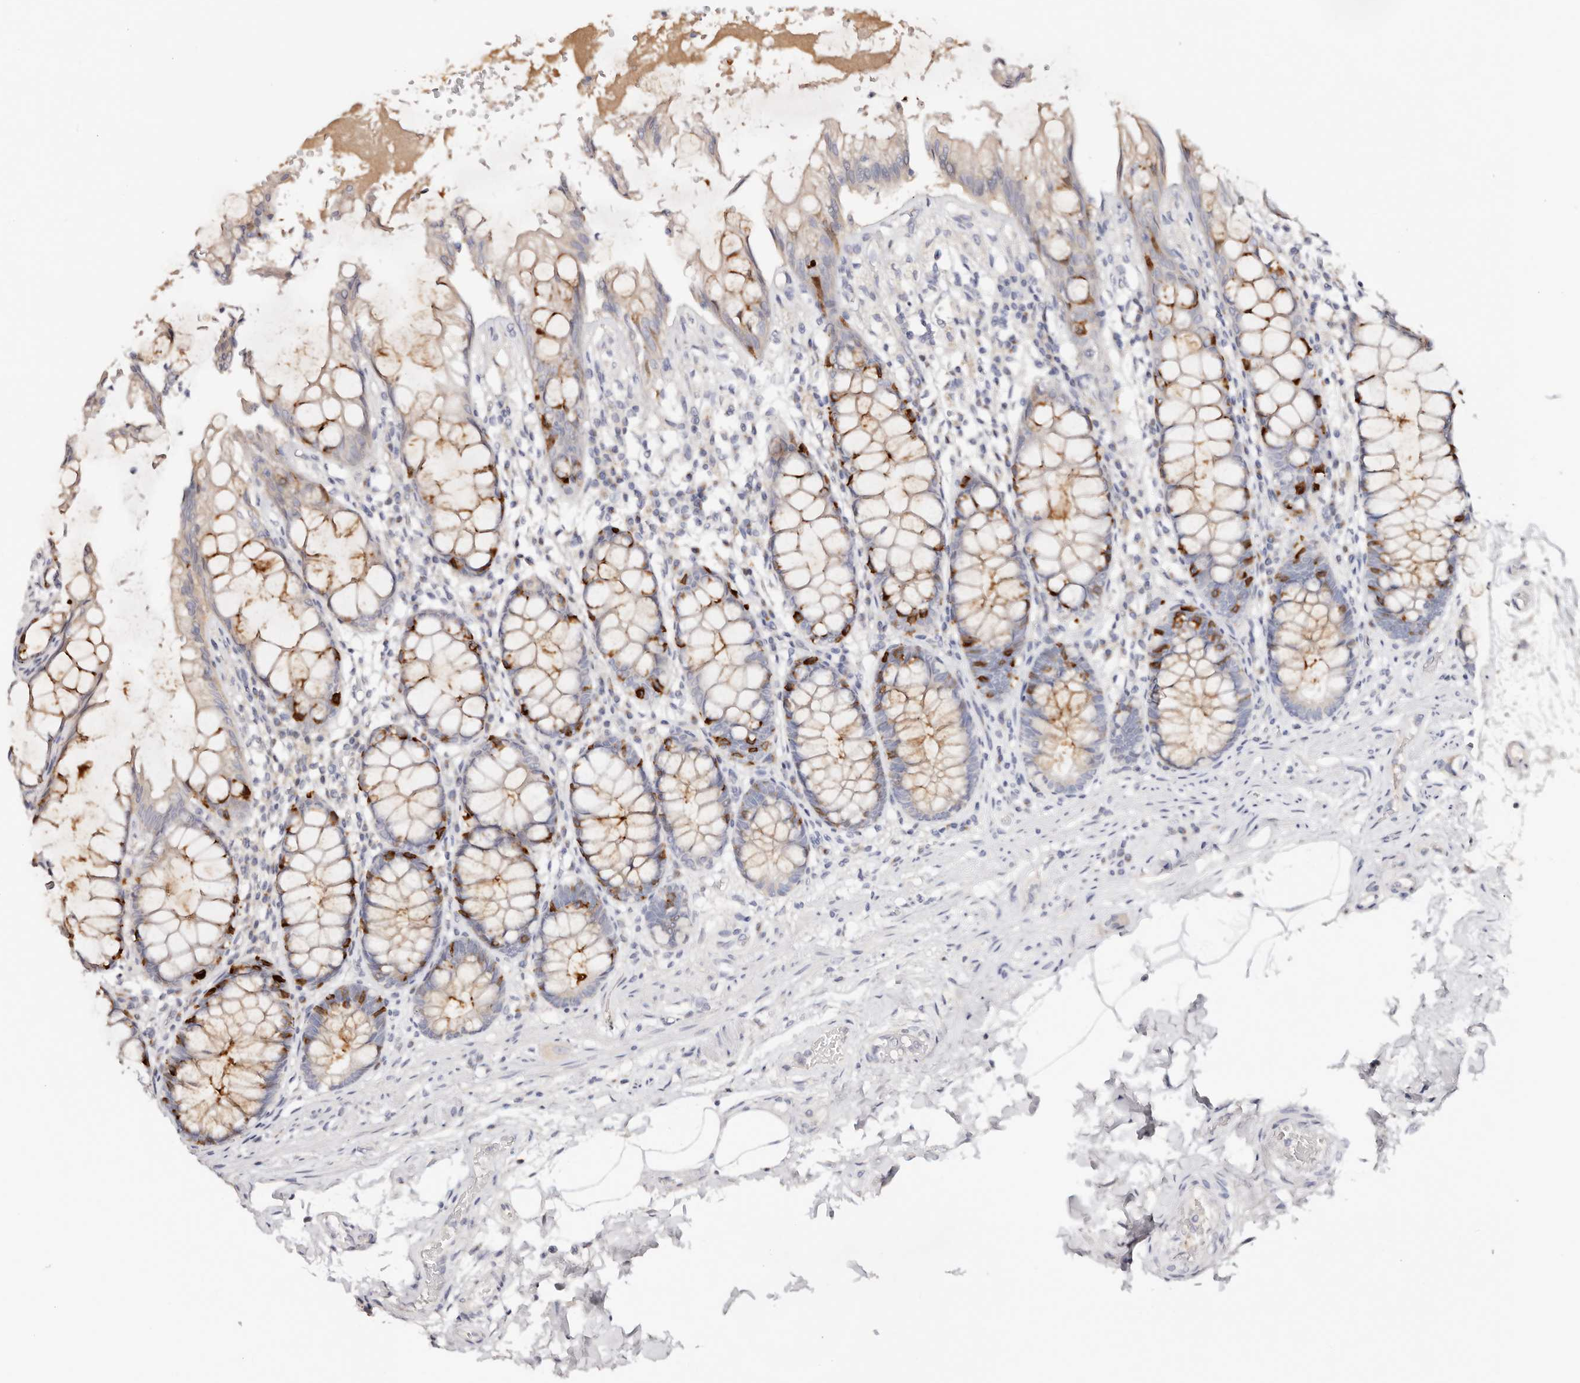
{"staining": {"intensity": "moderate", "quantity": "25%-75%", "location": "cytoplasmic/membranous"}, "tissue": "rectum", "cell_type": "Glandular cells", "image_type": "normal", "snomed": [{"axis": "morphology", "description": "Normal tissue, NOS"}, {"axis": "topography", "description": "Rectum"}], "caption": "Protein staining exhibits moderate cytoplasmic/membranous positivity in approximately 25%-75% of glandular cells in normal rectum. Immunohistochemistry (ihc) stains the protein of interest in brown and the nuclei are stained blue.", "gene": "DNASE1", "patient": {"sex": "male", "age": 64}}